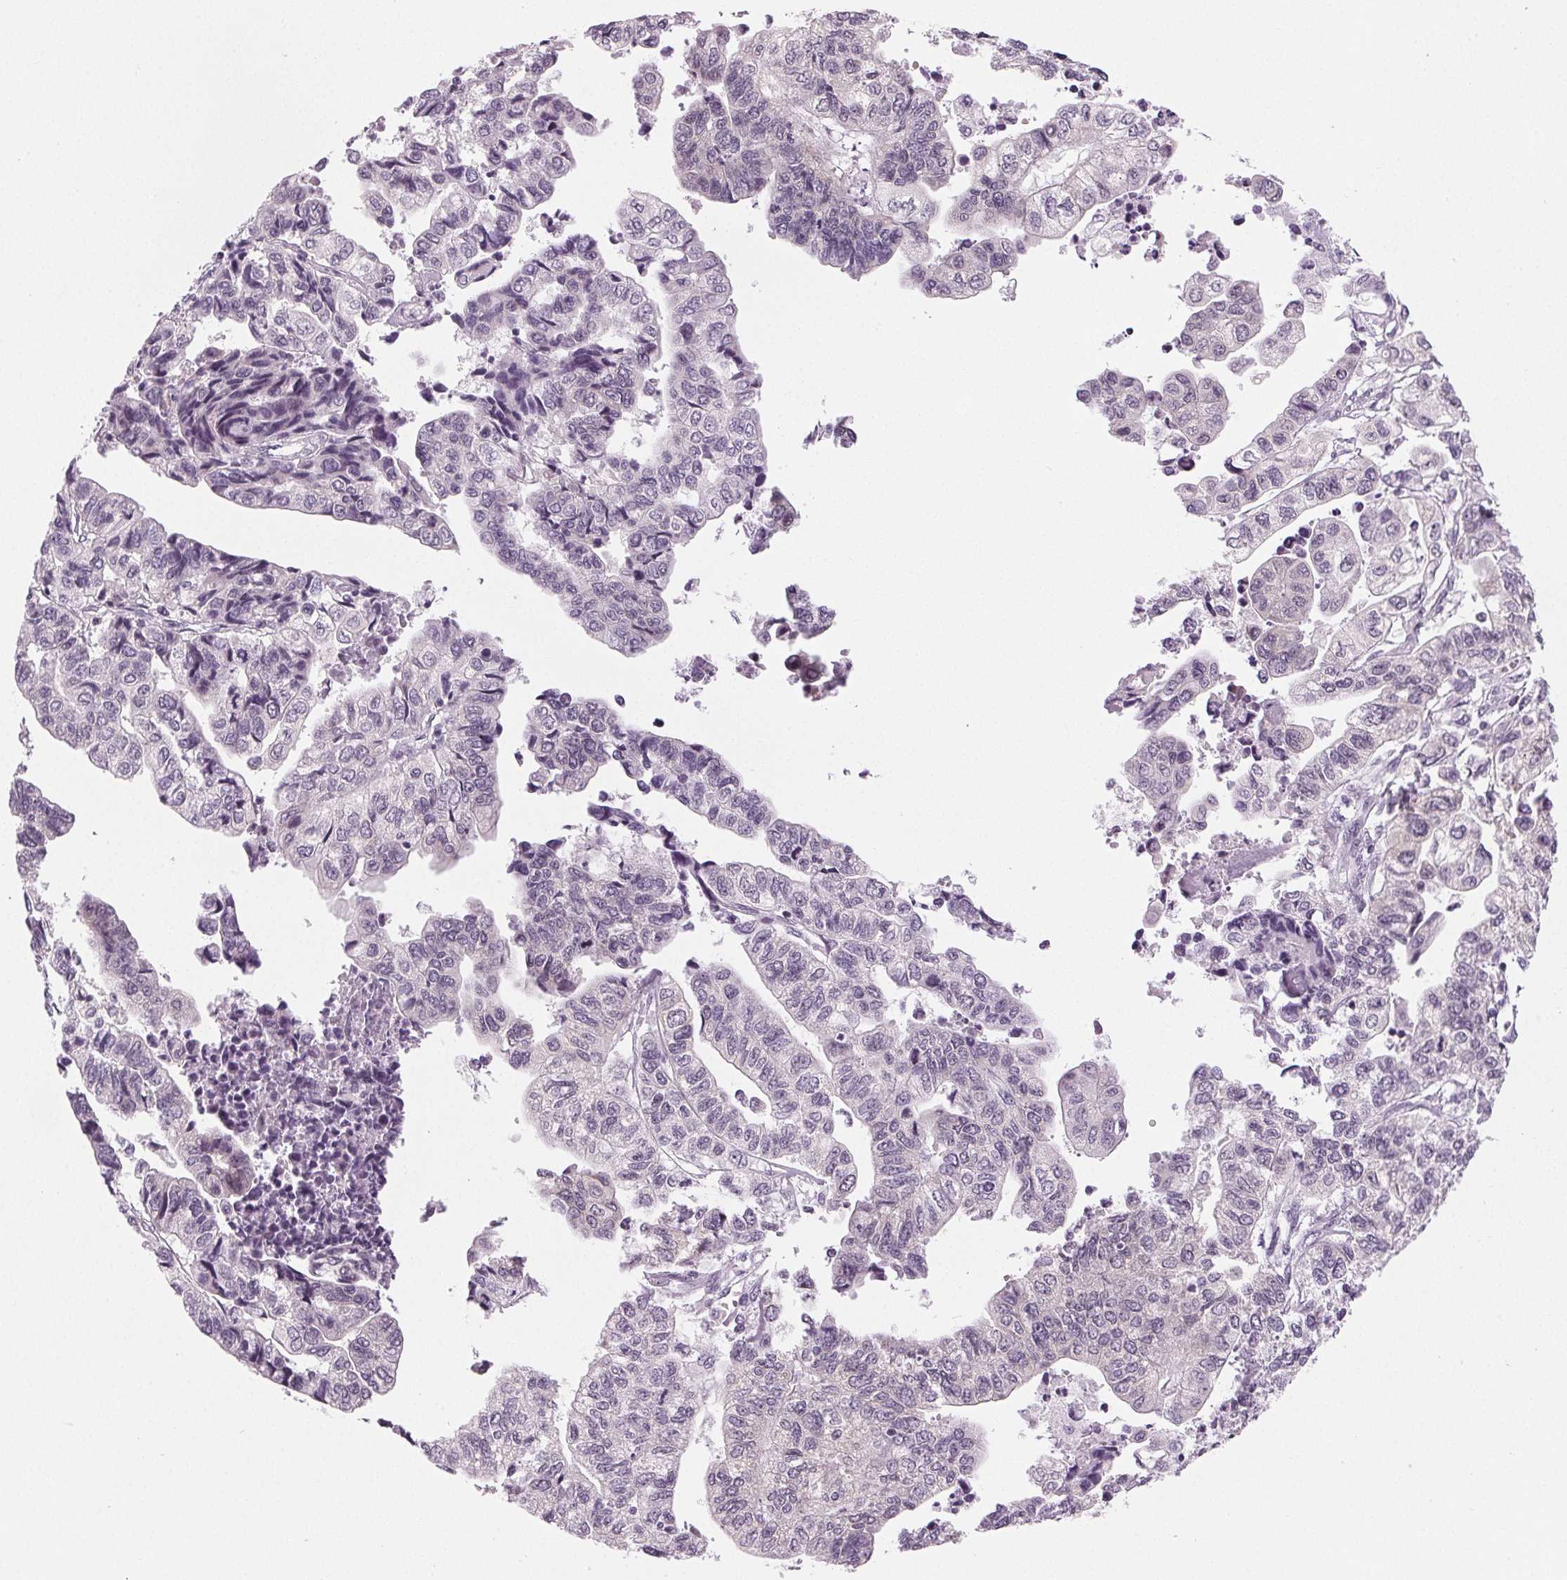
{"staining": {"intensity": "negative", "quantity": "none", "location": "none"}, "tissue": "stomach cancer", "cell_type": "Tumor cells", "image_type": "cancer", "snomed": [{"axis": "morphology", "description": "Adenocarcinoma, NOS"}, {"axis": "topography", "description": "Stomach, upper"}], "caption": "Human stomach adenocarcinoma stained for a protein using IHC displays no expression in tumor cells.", "gene": "IGF2BP1", "patient": {"sex": "female", "age": 67}}